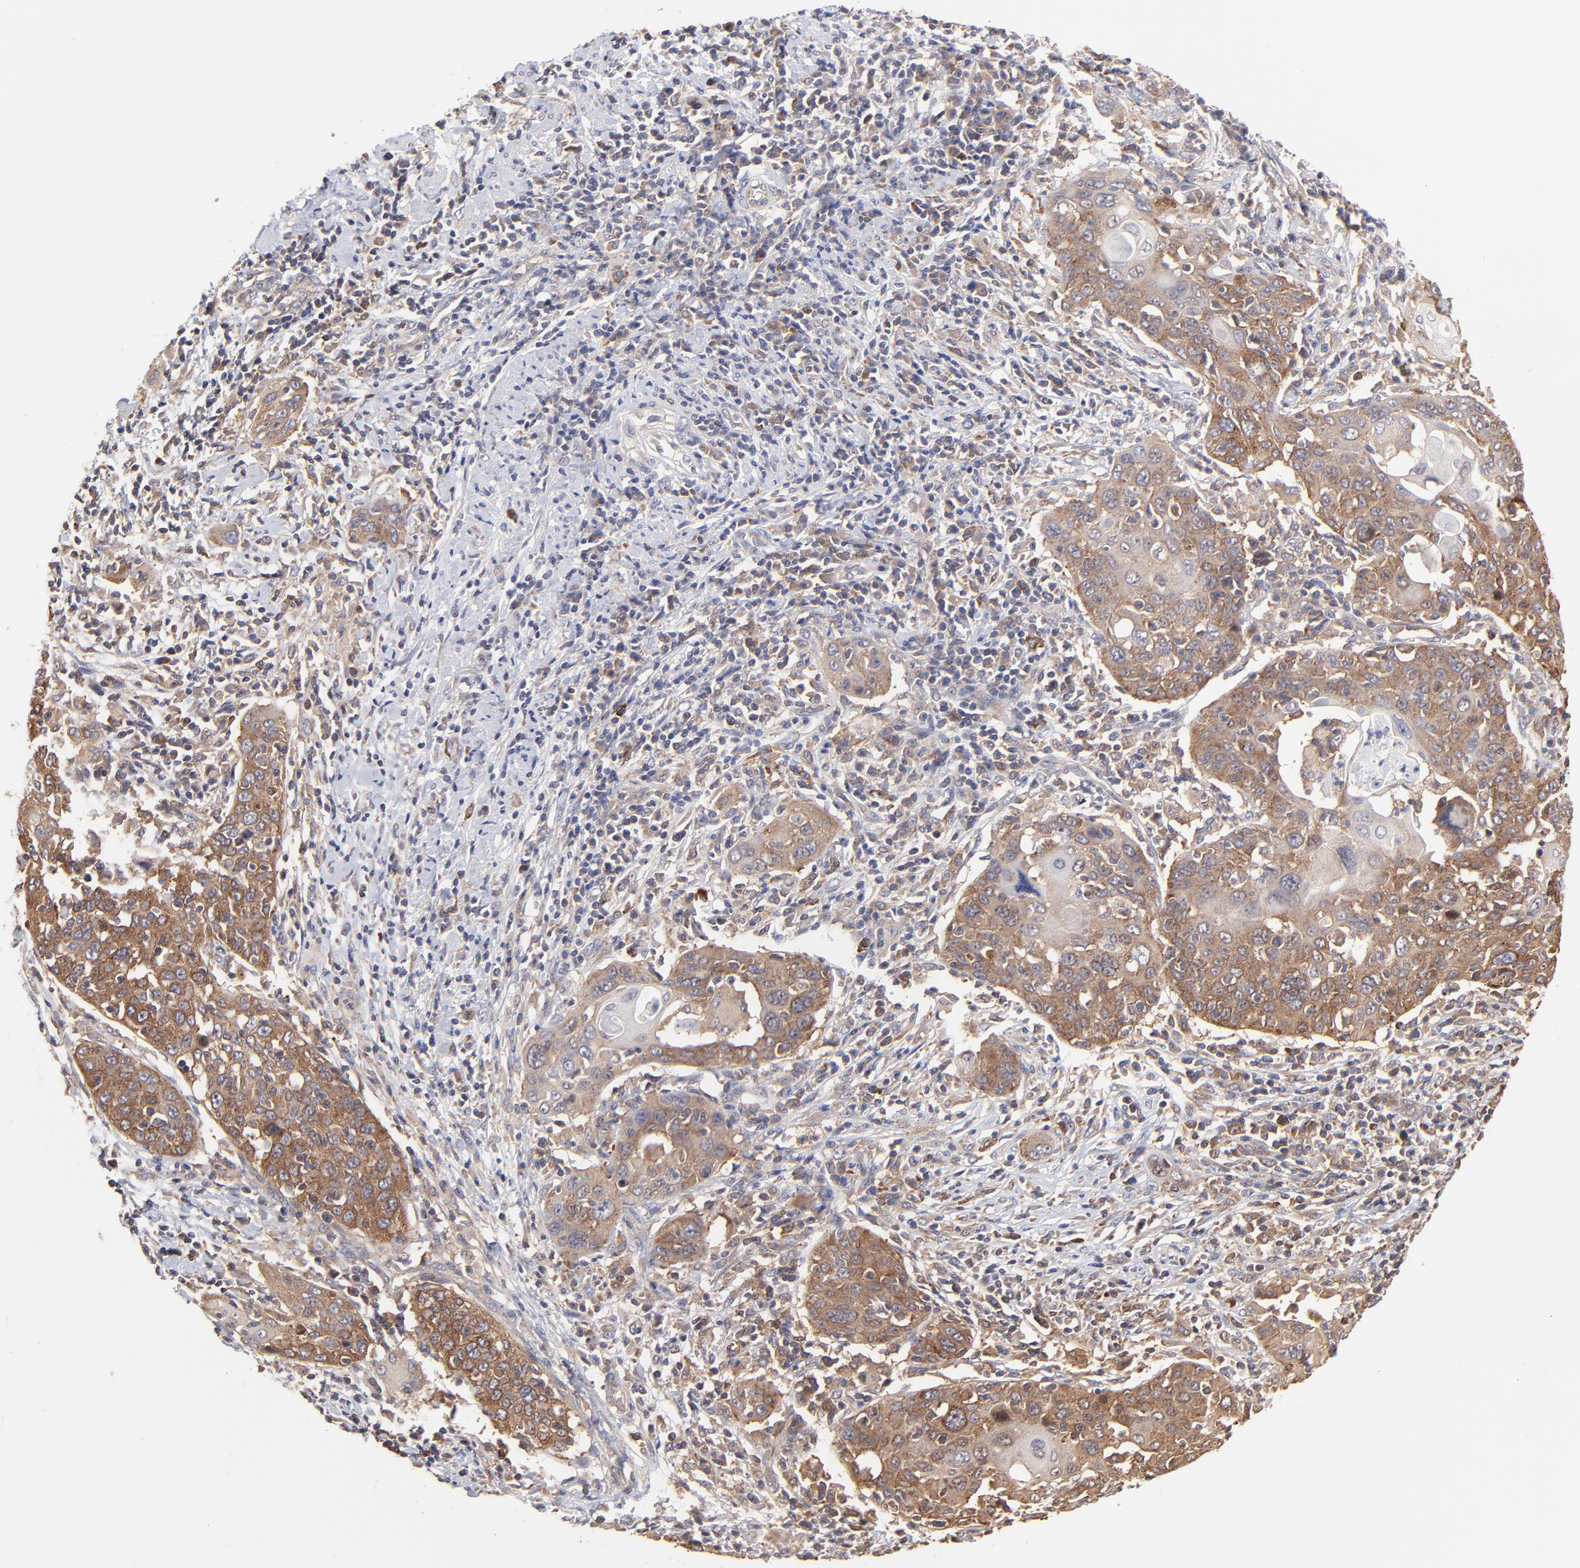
{"staining": {"intensity": "moderate", "quantity": ">75%", "location": "cytoplasmic/membranous"}, "tissue": "cervical cancer", "cell_type": "Tumor cells", "image_type": "cancer", "snomed": [{"axis": "morphology", "description": "Squamous cell carcinoma, NOS"}, {"axis": "topography", "description": "Cervix"}], "caption": "Cervical squamous cell carcinoma stained with a protein marker displays moderate staining in tumor cells.", "gene": "GART", "patient": {"sex": "female", "age": 54}}